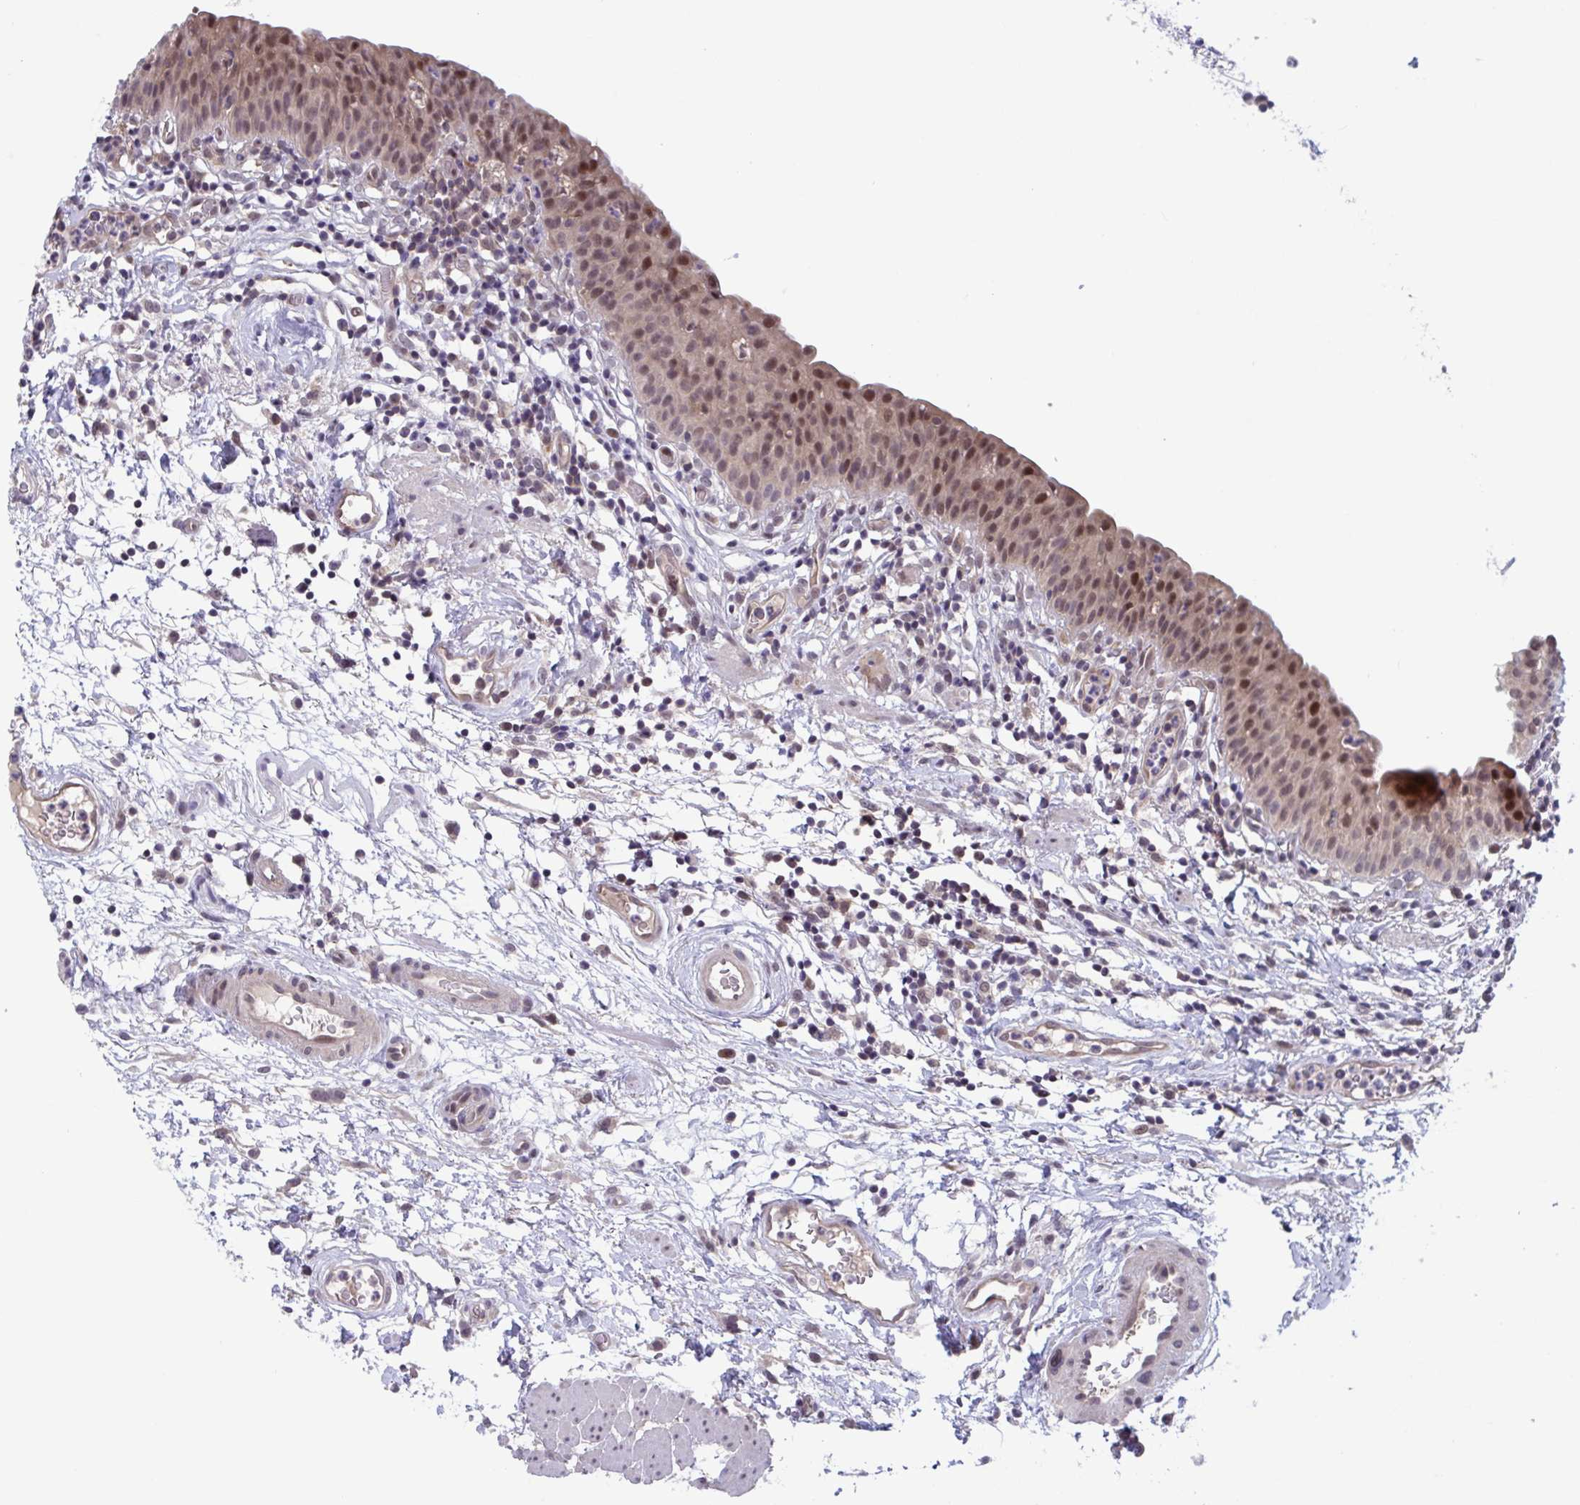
{"staining": {"intensity": "moderate", "quantity": "25%-75%", "location": "nuclear"}, "tissue": "urinary bladder", "cell_type": "Urothelial cells", "image_type": "normal", "snomed": [{"axis": "morphology", "description": "Normal tissue, NOS"}, {"axis": "morphology", "description": "Inflammation, NOS"}, {"axis": "topography", "description": "Urinary bladder"}], "caption": "Moderate nuclear expression is identified in about 25%-75% of urothelial cells in normal urinary bladder. (Brightfield microscopy of DAB IHC at high magnification).", "gene": "RIOK1", "patient": {"sex": "male", "age": 57}}